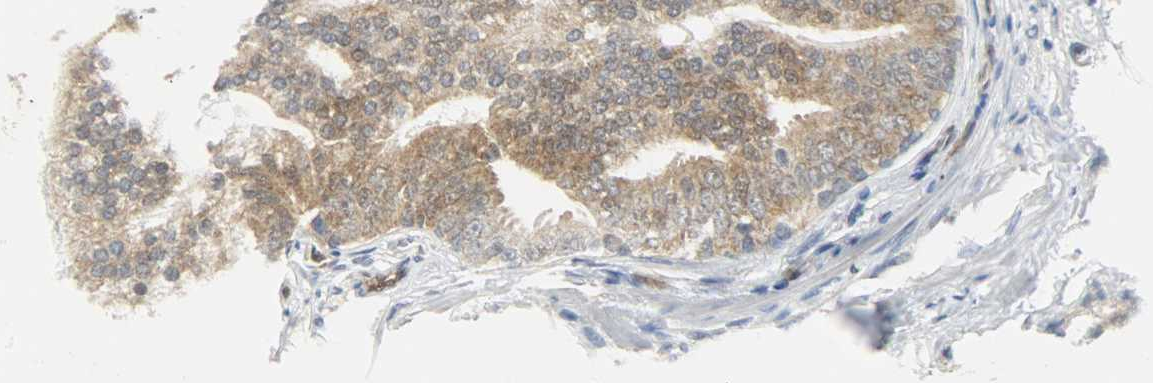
{"staining": {"intensity": "moderate", "quantity": ">75%", "location": "cytoplasmic/membranous"}, "tissue": "prostate cancer", "cell_type": "Tumor cells", "image_type": "cancer", "snomed": [{"axis": "morphology", "description": "Adenocarcinoma, Low grade"}, {"axis": "topography", "description": "Prostate"}], "caption": "Low-grade adenocarcinoma (prostate) stained for a protein (brown) exhibits moderate cytoplasmic/membranous positive expression in approximately >75% of tumor cells.", "gene": "FKBP1A", "patient": {"sex": "male", "age": 58}}